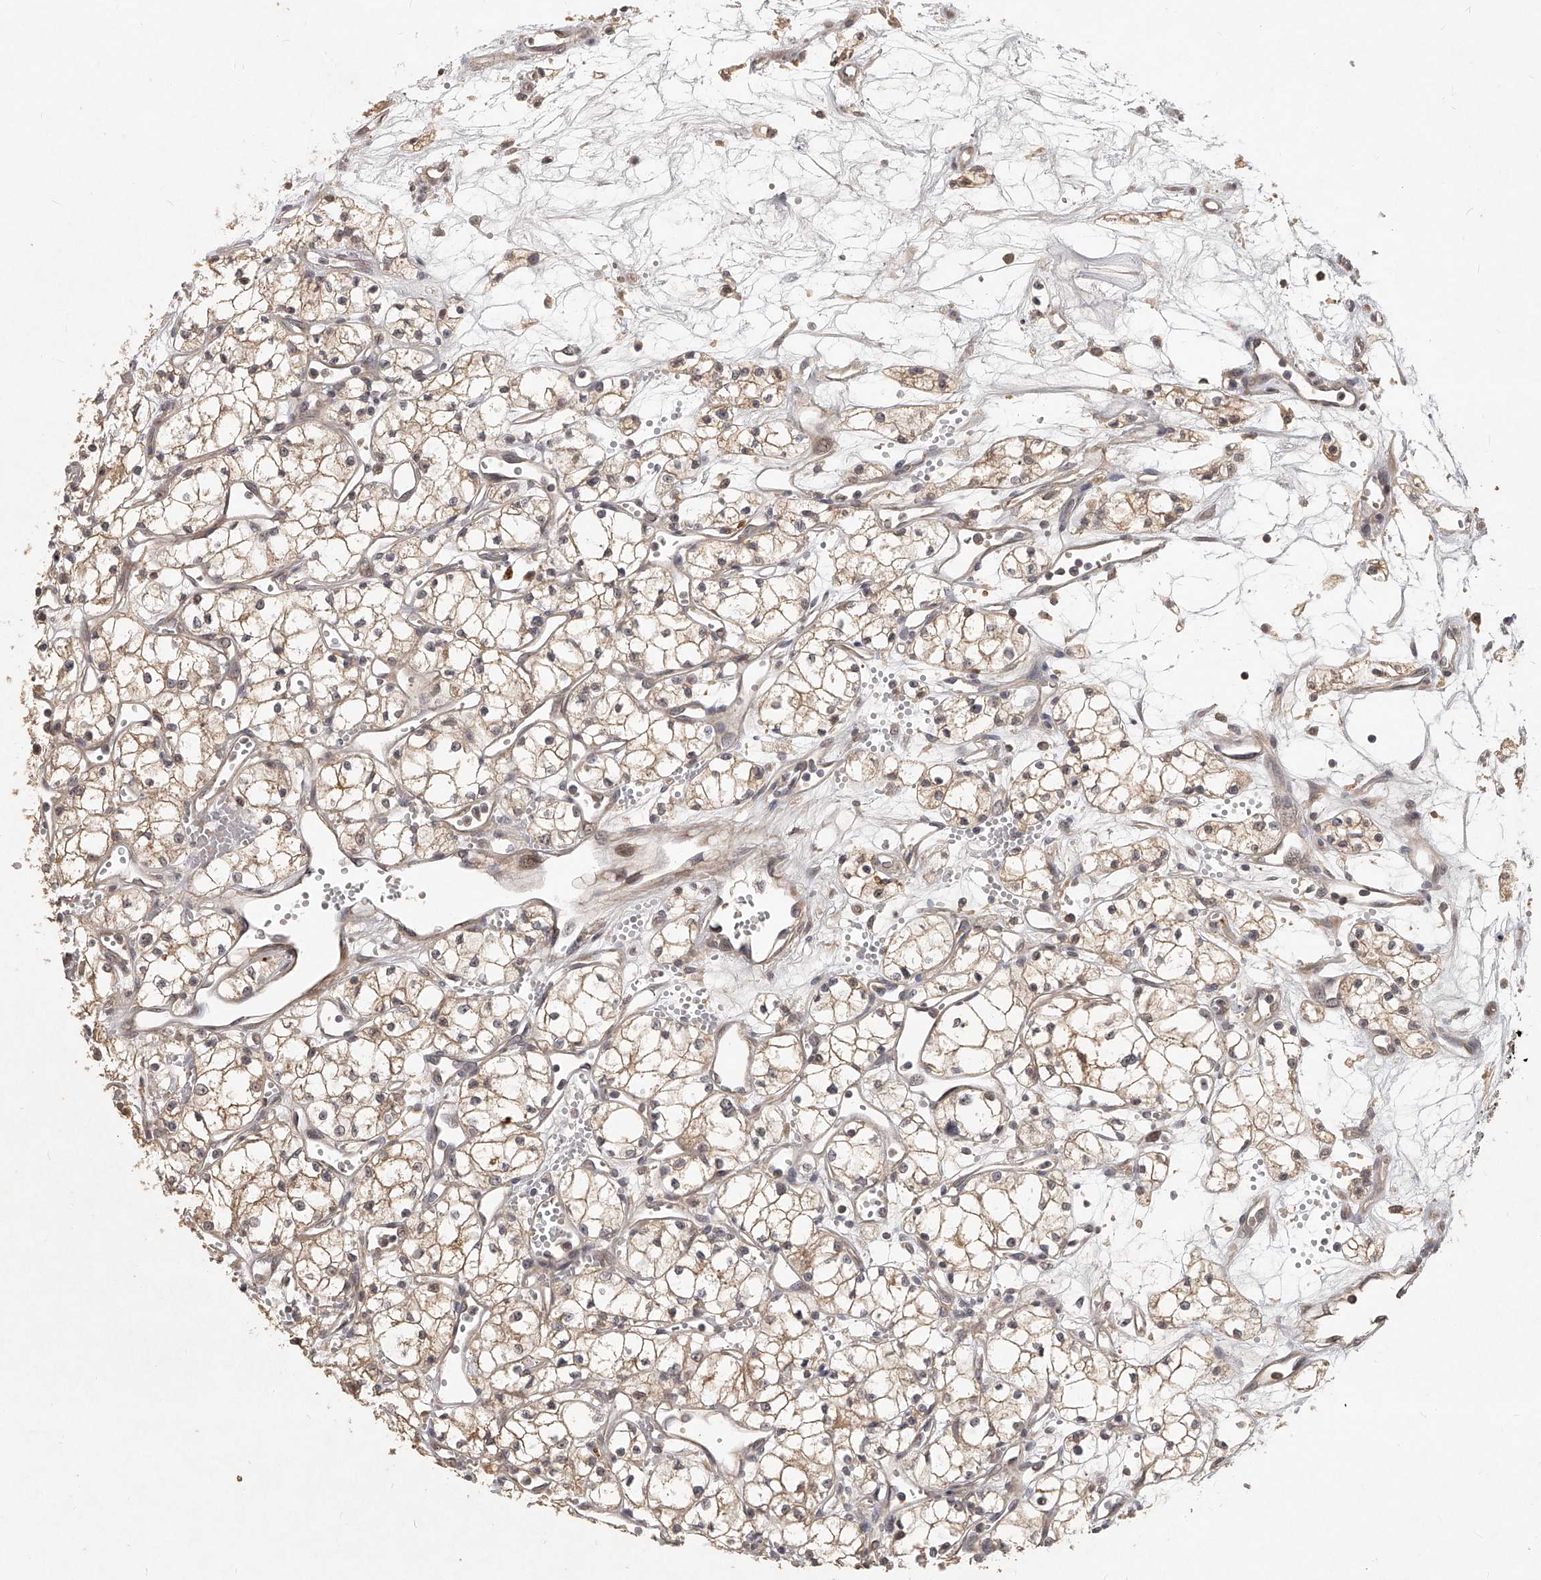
{"staining": {"intensity": "weak", "quantity": ">75%", "location": "cytoplasmic/membranous,nuclear"}, "tissue": "renal cancer", "cell_type": "Tumor cells", "image_type": "cancer", "snomed": [{"axis": "morphology", "description": "Adenocarcinoma, NOS"}, {"axis": "topography", "description": "Kidney"}], "caption": "Immunohistochemical staining of human renal adenocarcinoma demonstrates low levels of weak cytoplasmic/membranous and nuclear protein staining in approximately >75% of tumor cells.", "gene": "SLC37A1", "patient": {"sex": "male", "age": 59}}